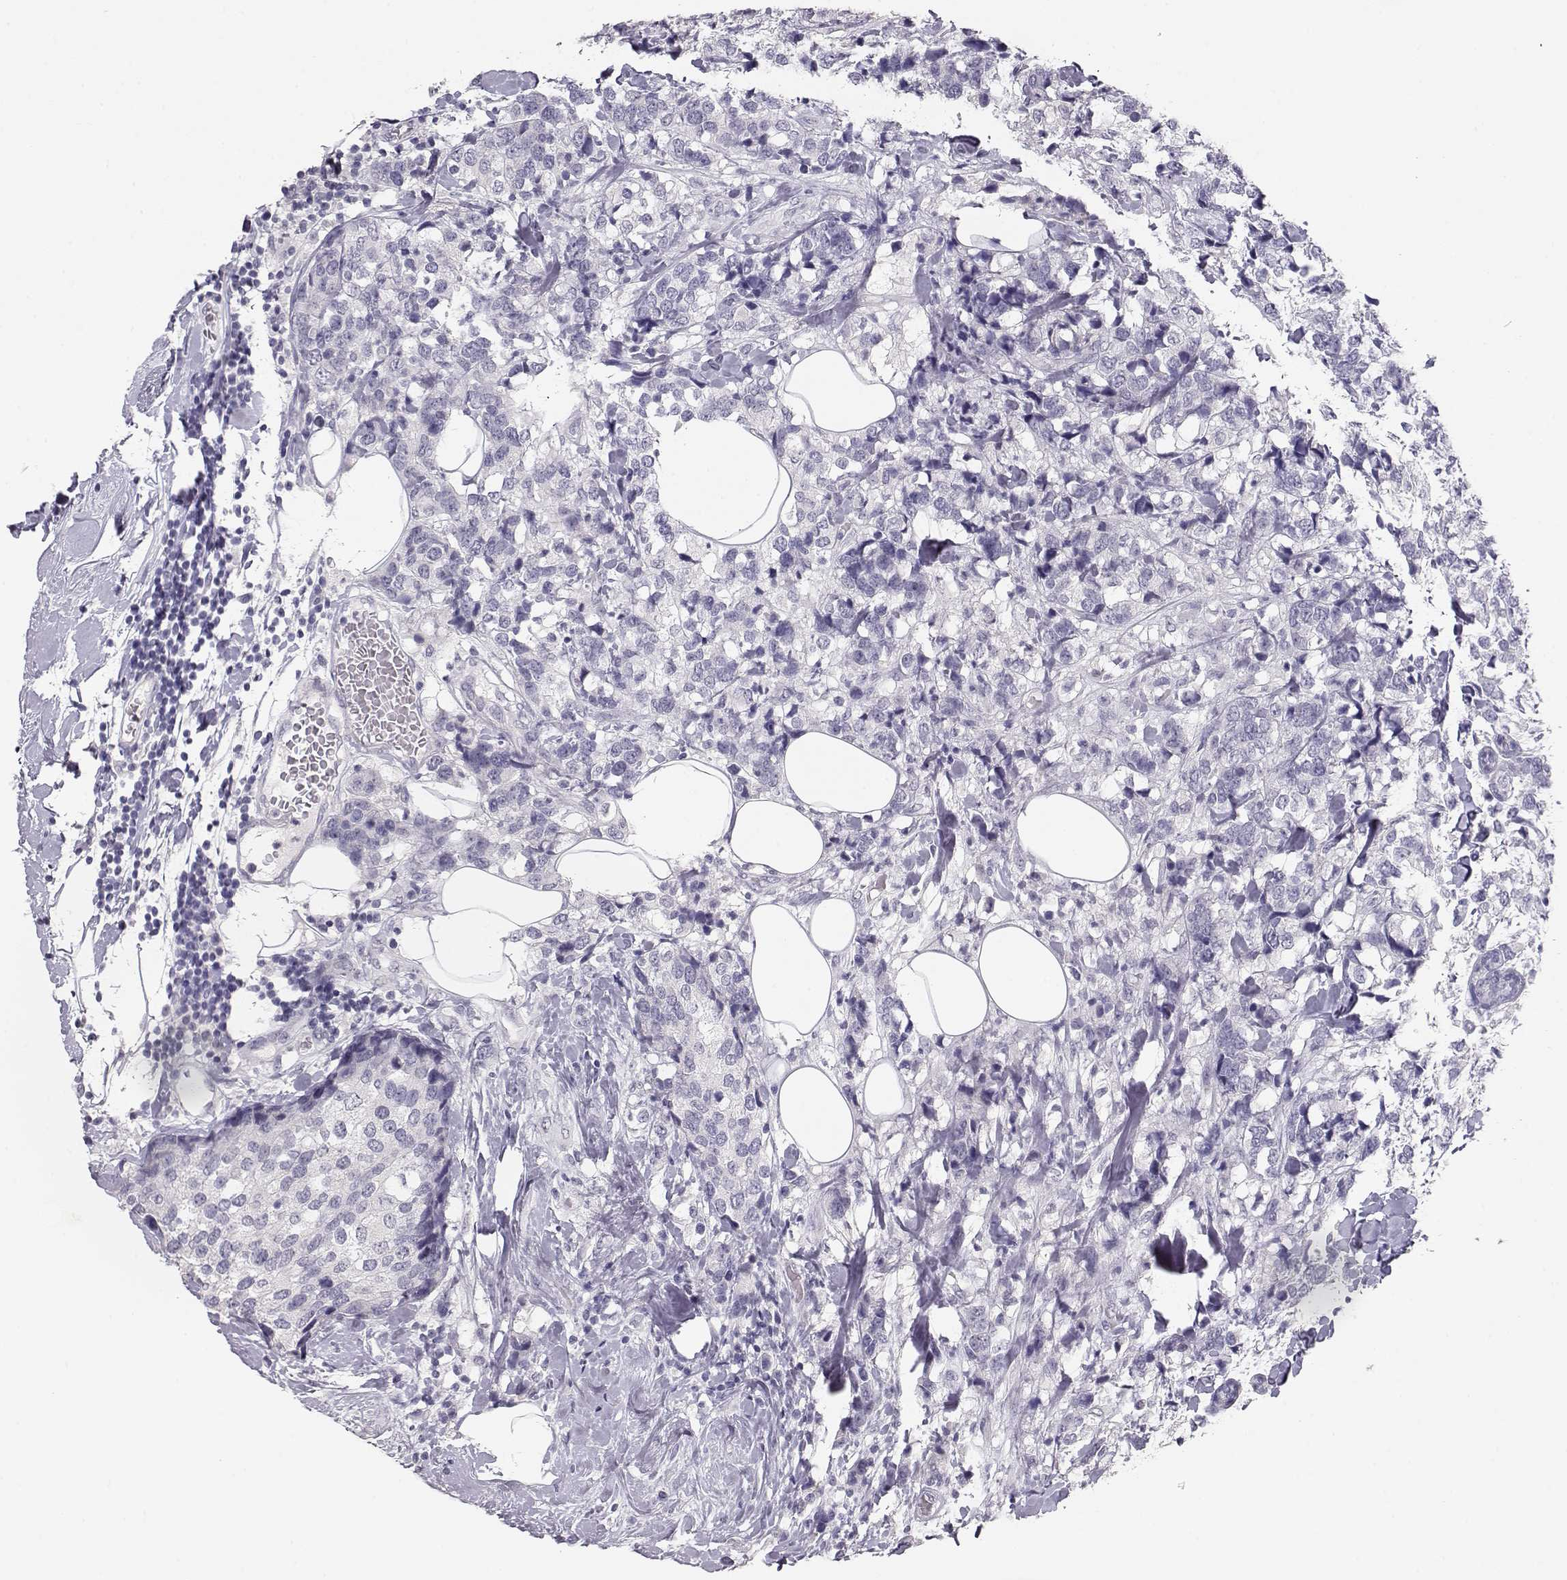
{"staining": {"intensity": "negative", "quantity": "none", "location": "none"}, "tissue": "breast cancer", "cell_type": "Tumor cells", "image_type": "cancer", "snomed": [{"axis": "morphology", "description": "Lobular carcinoma"}, {"axis": "topography", "description": "Breast"}], "caption": "High magnification brightfield microscopy of breast cancer (lobular carcinoma) stained with DAB (brown) and counterstained with hematoxylin (blue): tumor cells show no significant staining.", "gene": "TKTL1", "patient": {"sex": "female", "age": 59}}